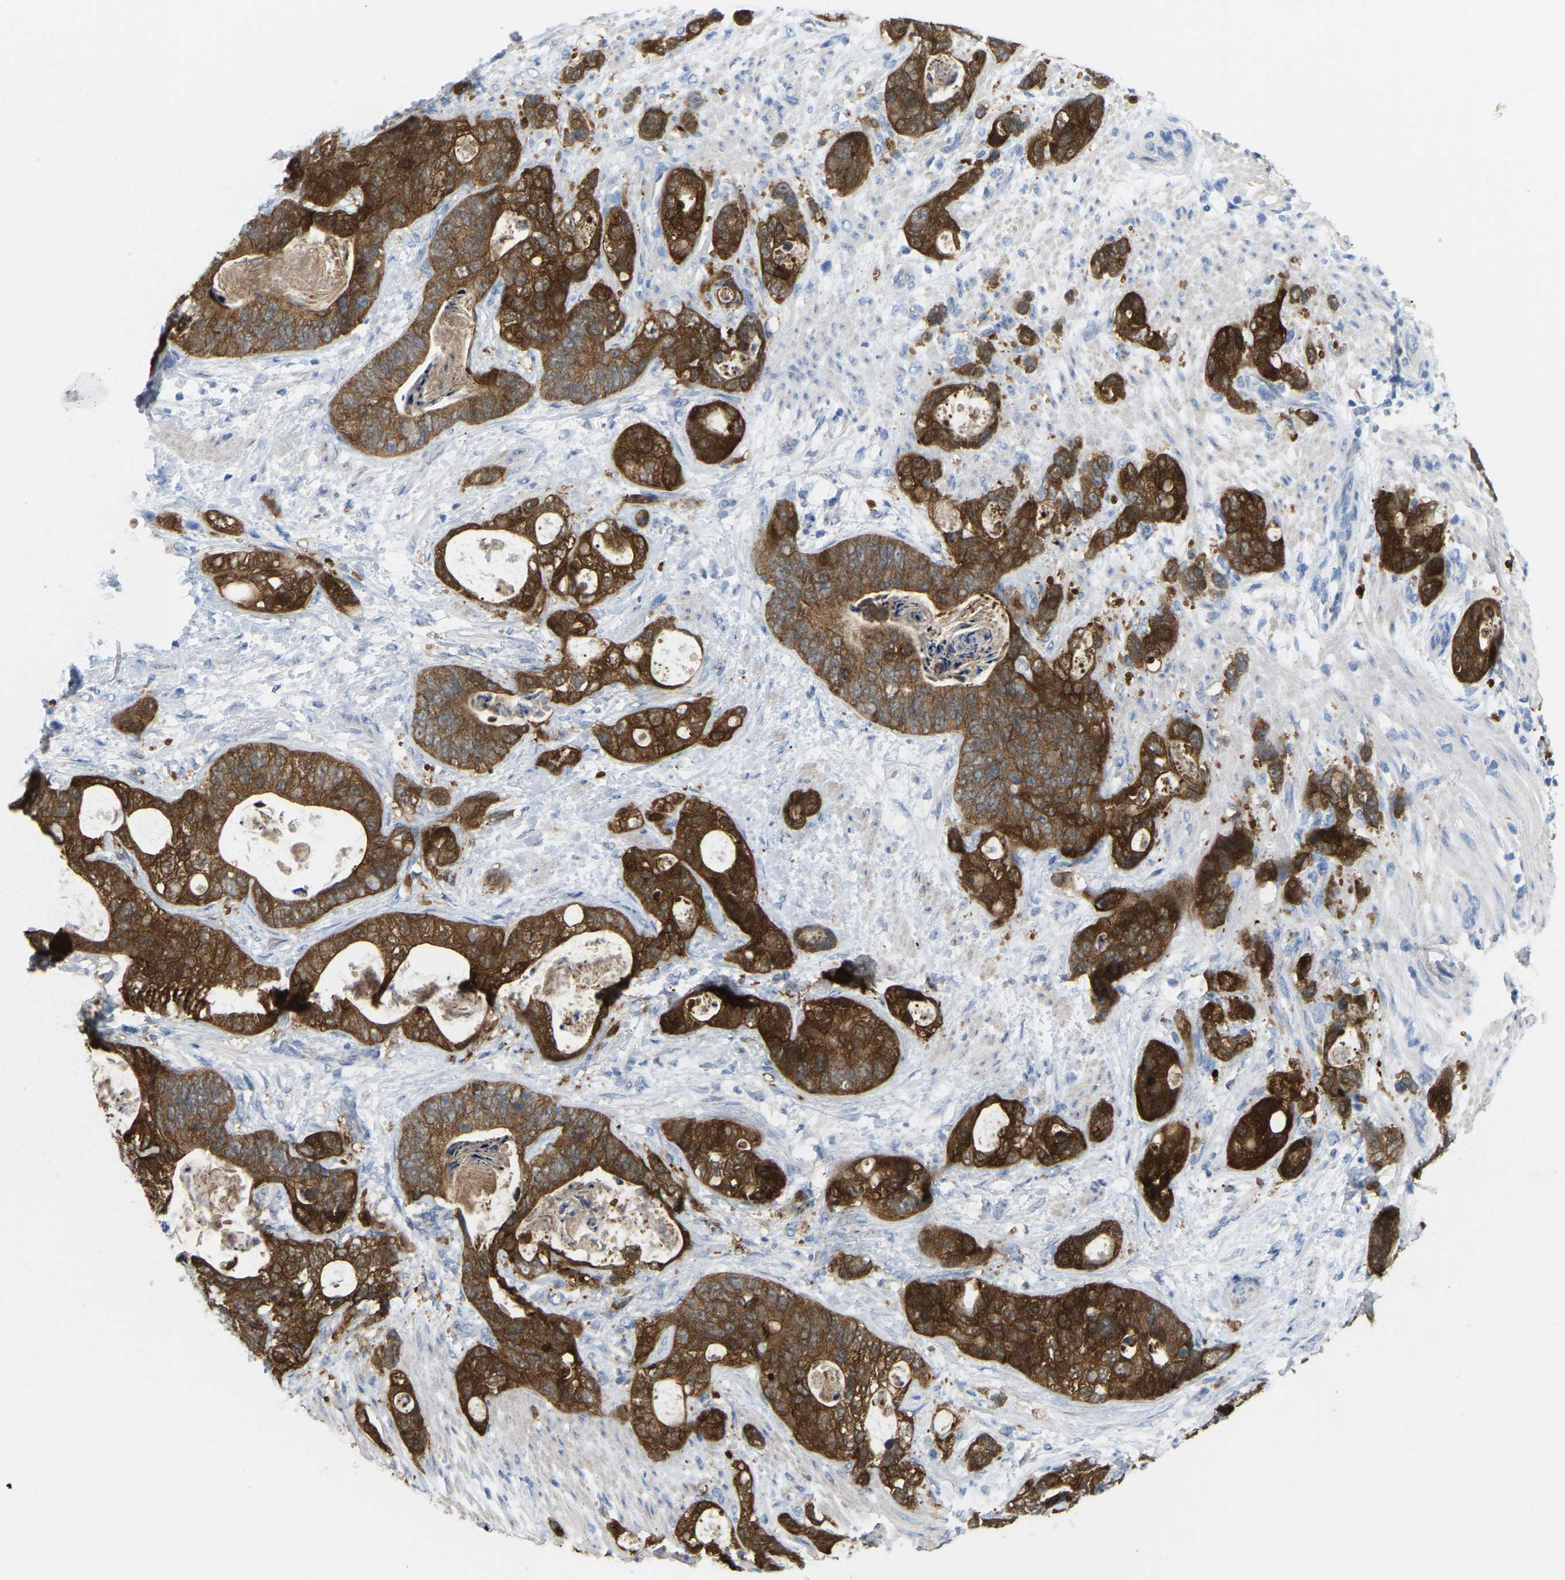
{"staining": {"intensity": "strong", "quantity": ">75%", "location": "cytoplasmic/membranous"}, "tissue": "stomach cancer", "cell_type": "Tumor cells", "image_type": "cancer", "snomed": [{"axis": "morphology", "description": "Normal tissue, NOS"}, {"axis": "morphology", "description": "Adenocarcinoma, NOS"}, {"axis": "topography", "description": "Stomach"}], "caption": "Brown immunohistochemical staining in human stomach cancer (adenocarcinoma) exhibits strong cytoplasmic/membranous positivity in approximately >75% of tumor cells. (Stains: DAB in brown, nuclei in blue, Microscopy: brightfield microscopy at high magnification).", "gene": "SERPINB5", "patient": {"sex": "female", "age": 89}}